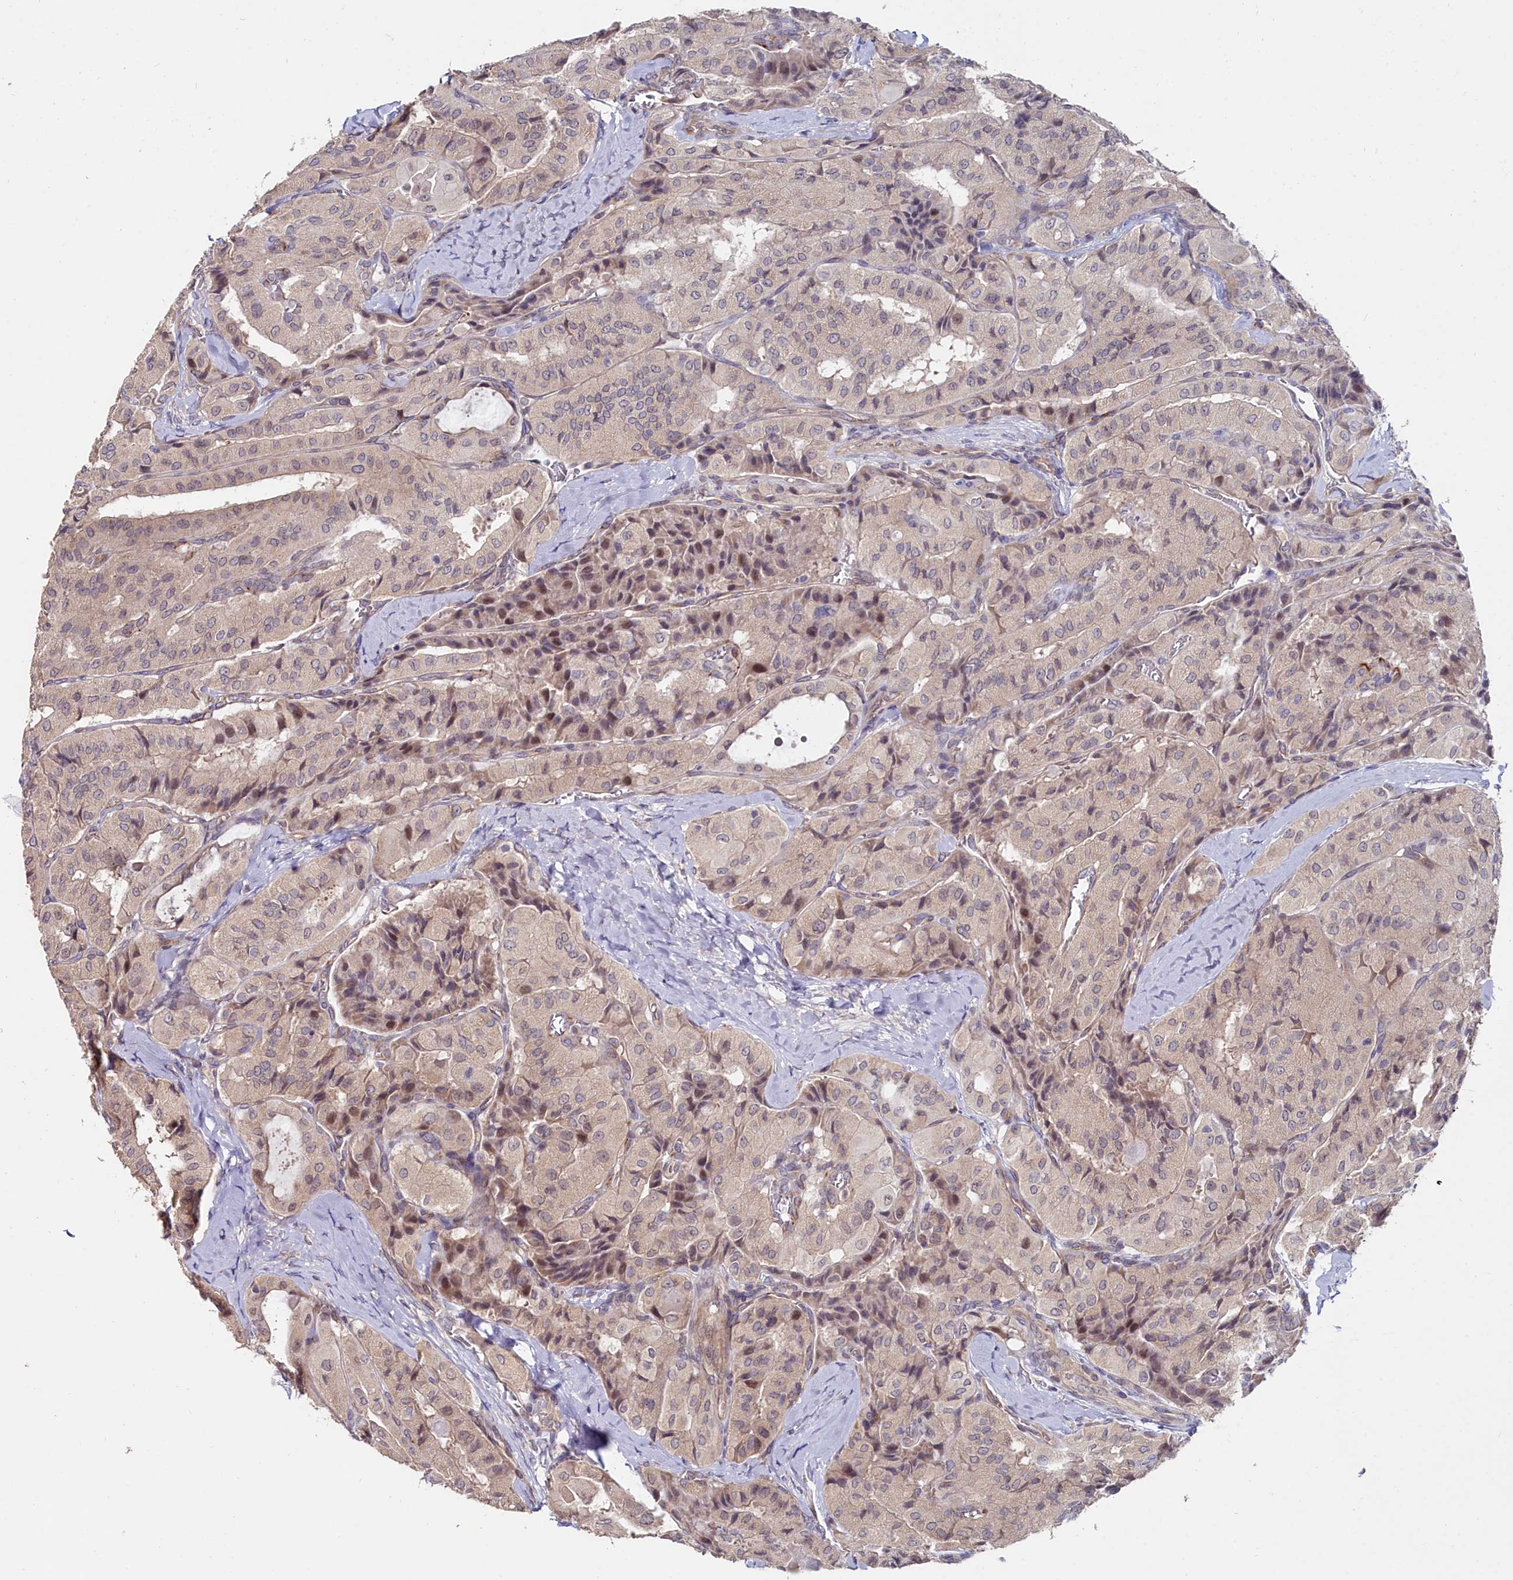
{"staining": {"intensity": "moderate", "quantity": "<25%", "location": "nuclear"}, "tissue": "thyroid cancer", "cell_type": "Tumor cells", "image_type": "cancer", "snomed": [{"axis": "morphology", "description": "Normal tissue, NOS"}, {"axis": "morphology", "description": "Papillary adenocarcinoma, NOS"}, {"axis": "topography", "description": "Thyroid gland"}], "caption": "This photomicrograph demonstrates immunohistochemistry staining of human papillary adenocarcinoma (thyroid), with low moderate nuclear staining in about <25% of tumor cells.", "gene": "C4orf19", "patient": {"sex": "female", "age": 59}}